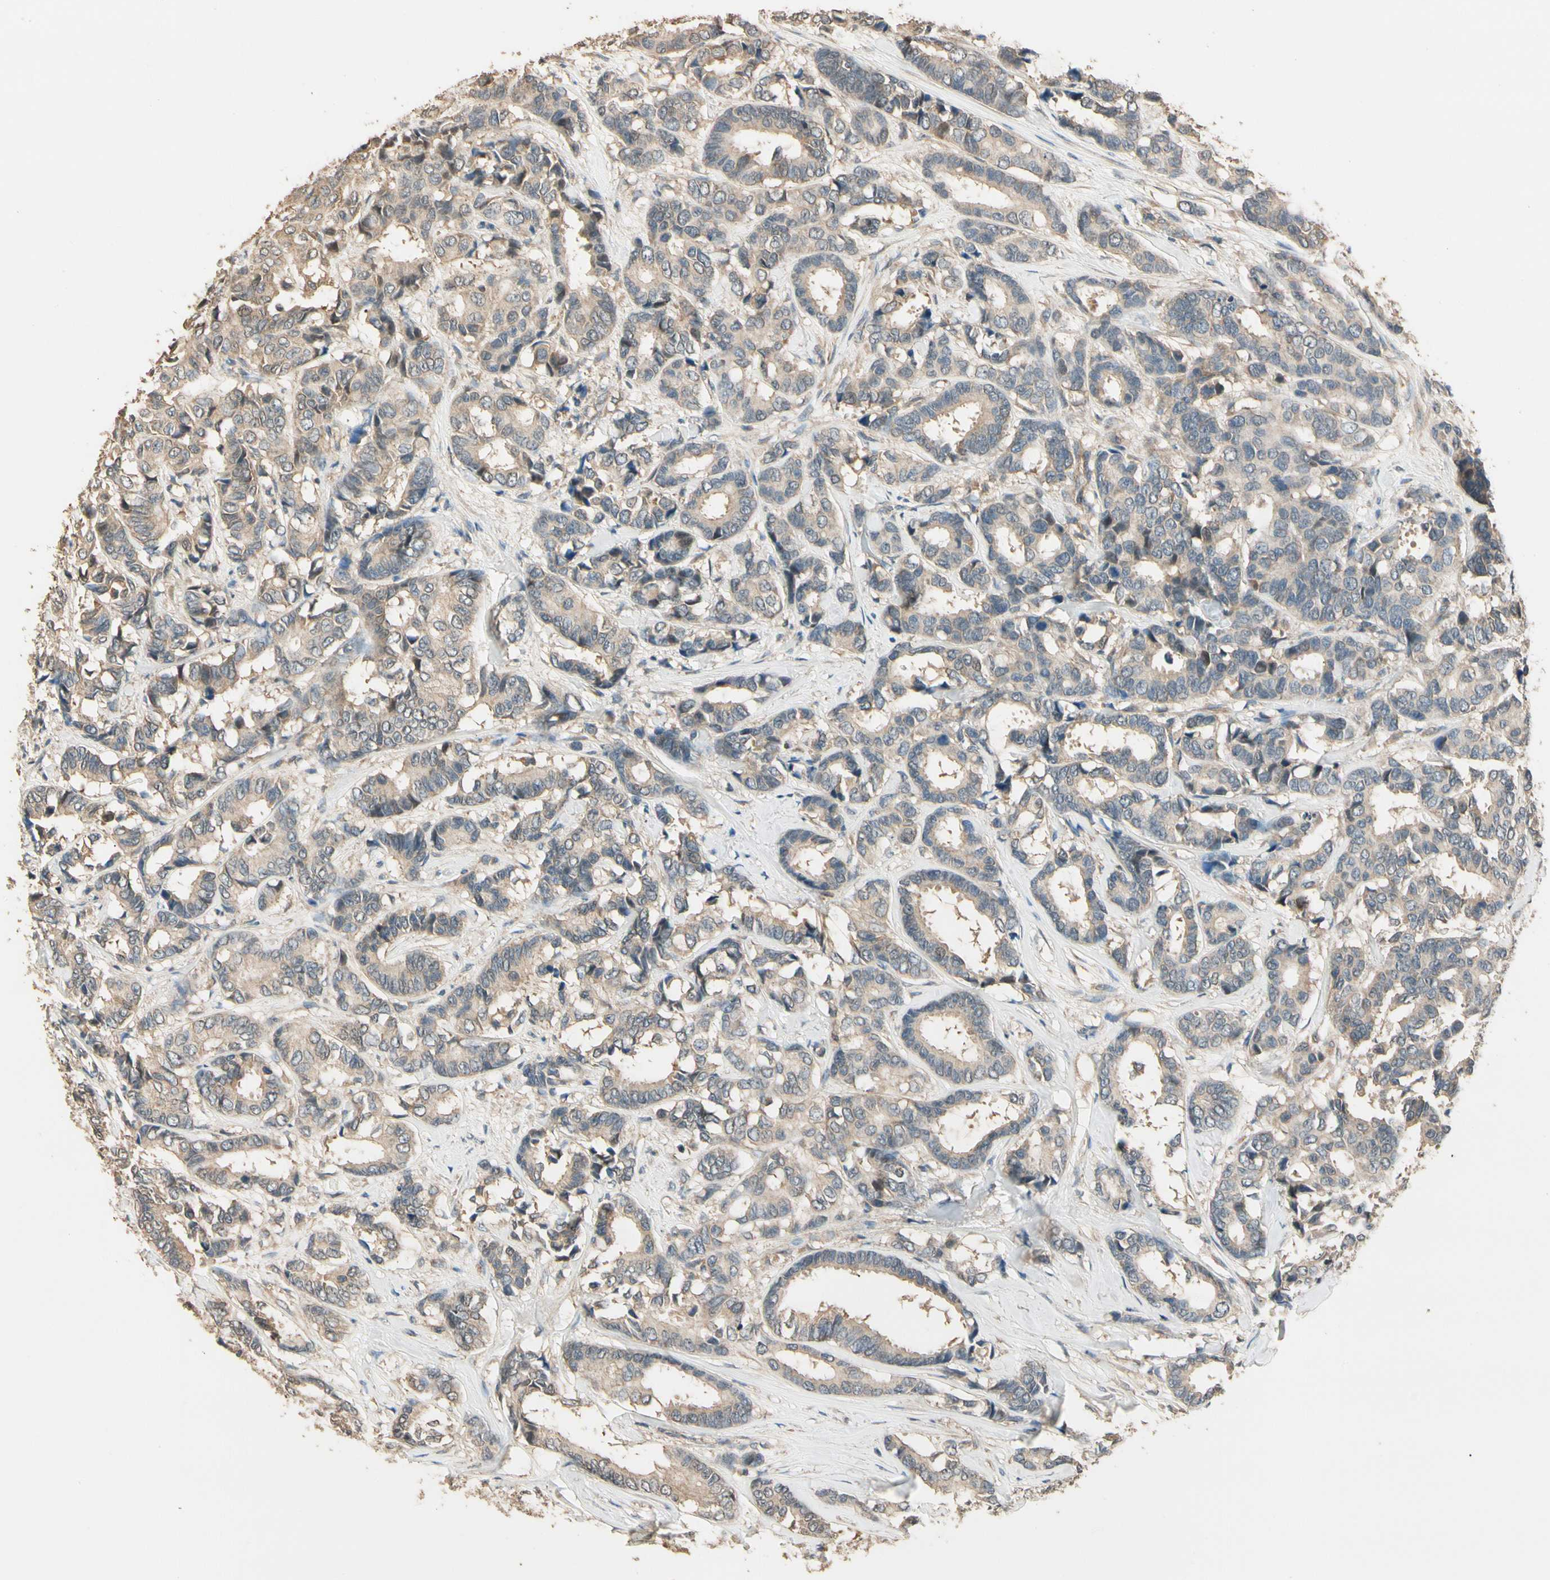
{"staining": {"intensity": "weak", "quantity": ">75%", "location": "cytoplasmic/membranous"}, "tissue": "breast cancer", "cell_type": "Tumor cells", "image_type": "cancer", "snomed": [{"axis": "morphology", "description": "Duct carcinoma"}, {"axis": "topography", "description": "Breast"}], "caption": "Immunohistochemical staining of breast infiltrating ductal carcinoma displays weak cytoplasmic/membranous protein staining in about >75% of tumor cells.", "gene": "CDH6", "patient": {"sex": "female", "age": 87}}